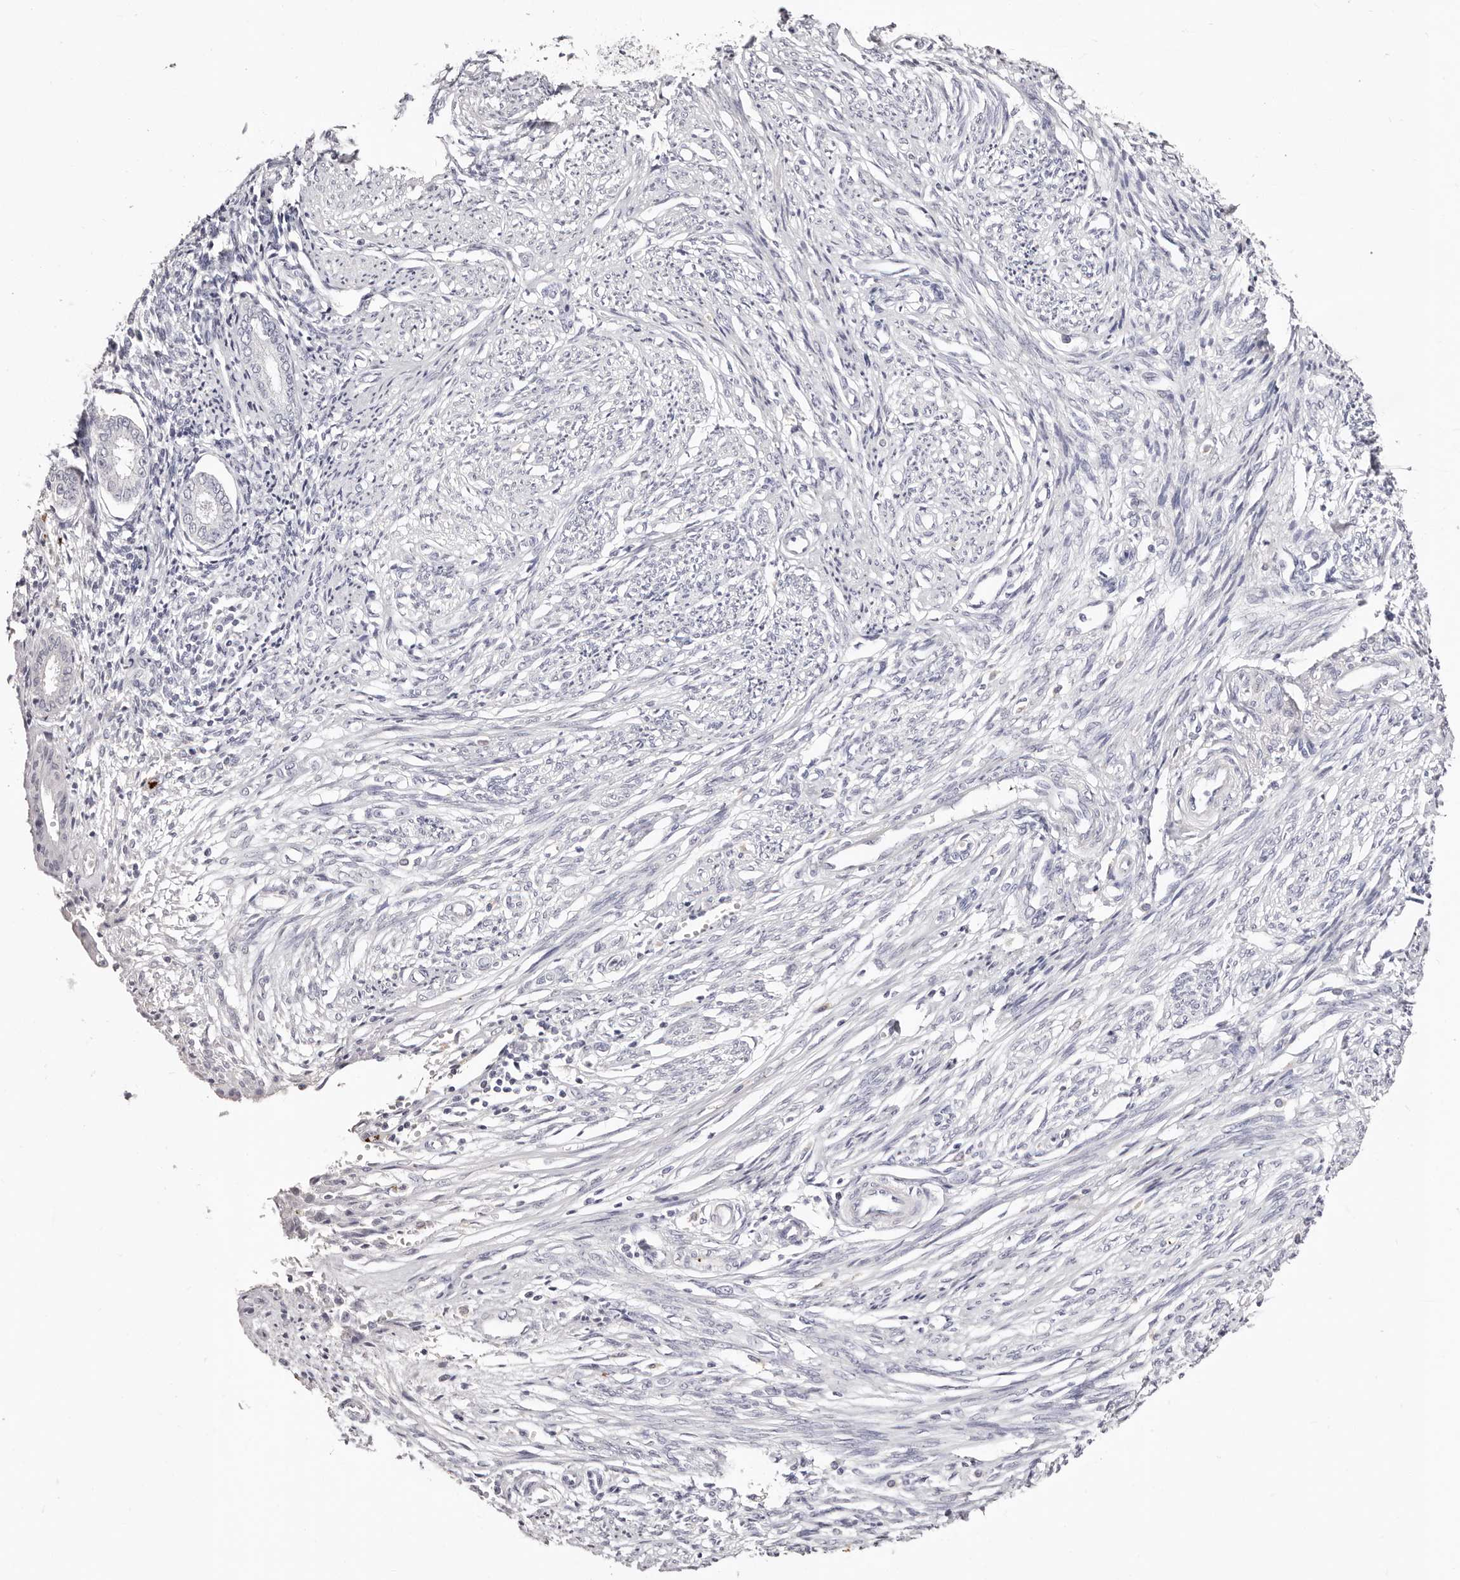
{"staining": {"intensity": "negative", "quantity": "none", "location": "none"}, "tissue": "endometrium", "cell_type": "Cells in endometrial stroma", "image_type": "normal", "snomed": [{"axis": "morphology", "description": "Normal tissue, NOS"}, {"axis": "topography", "description": "Endometrium"}], "caption": "Immunohistochemistry micrograph of benign endometrium: endometrium stained with DAB (3,3'-diaminobenzidine) demonstrates no significant protein staining in cells in endometrial stroma.", "gene": "PF4", "patient": {"sex": "female", "age": 56}}